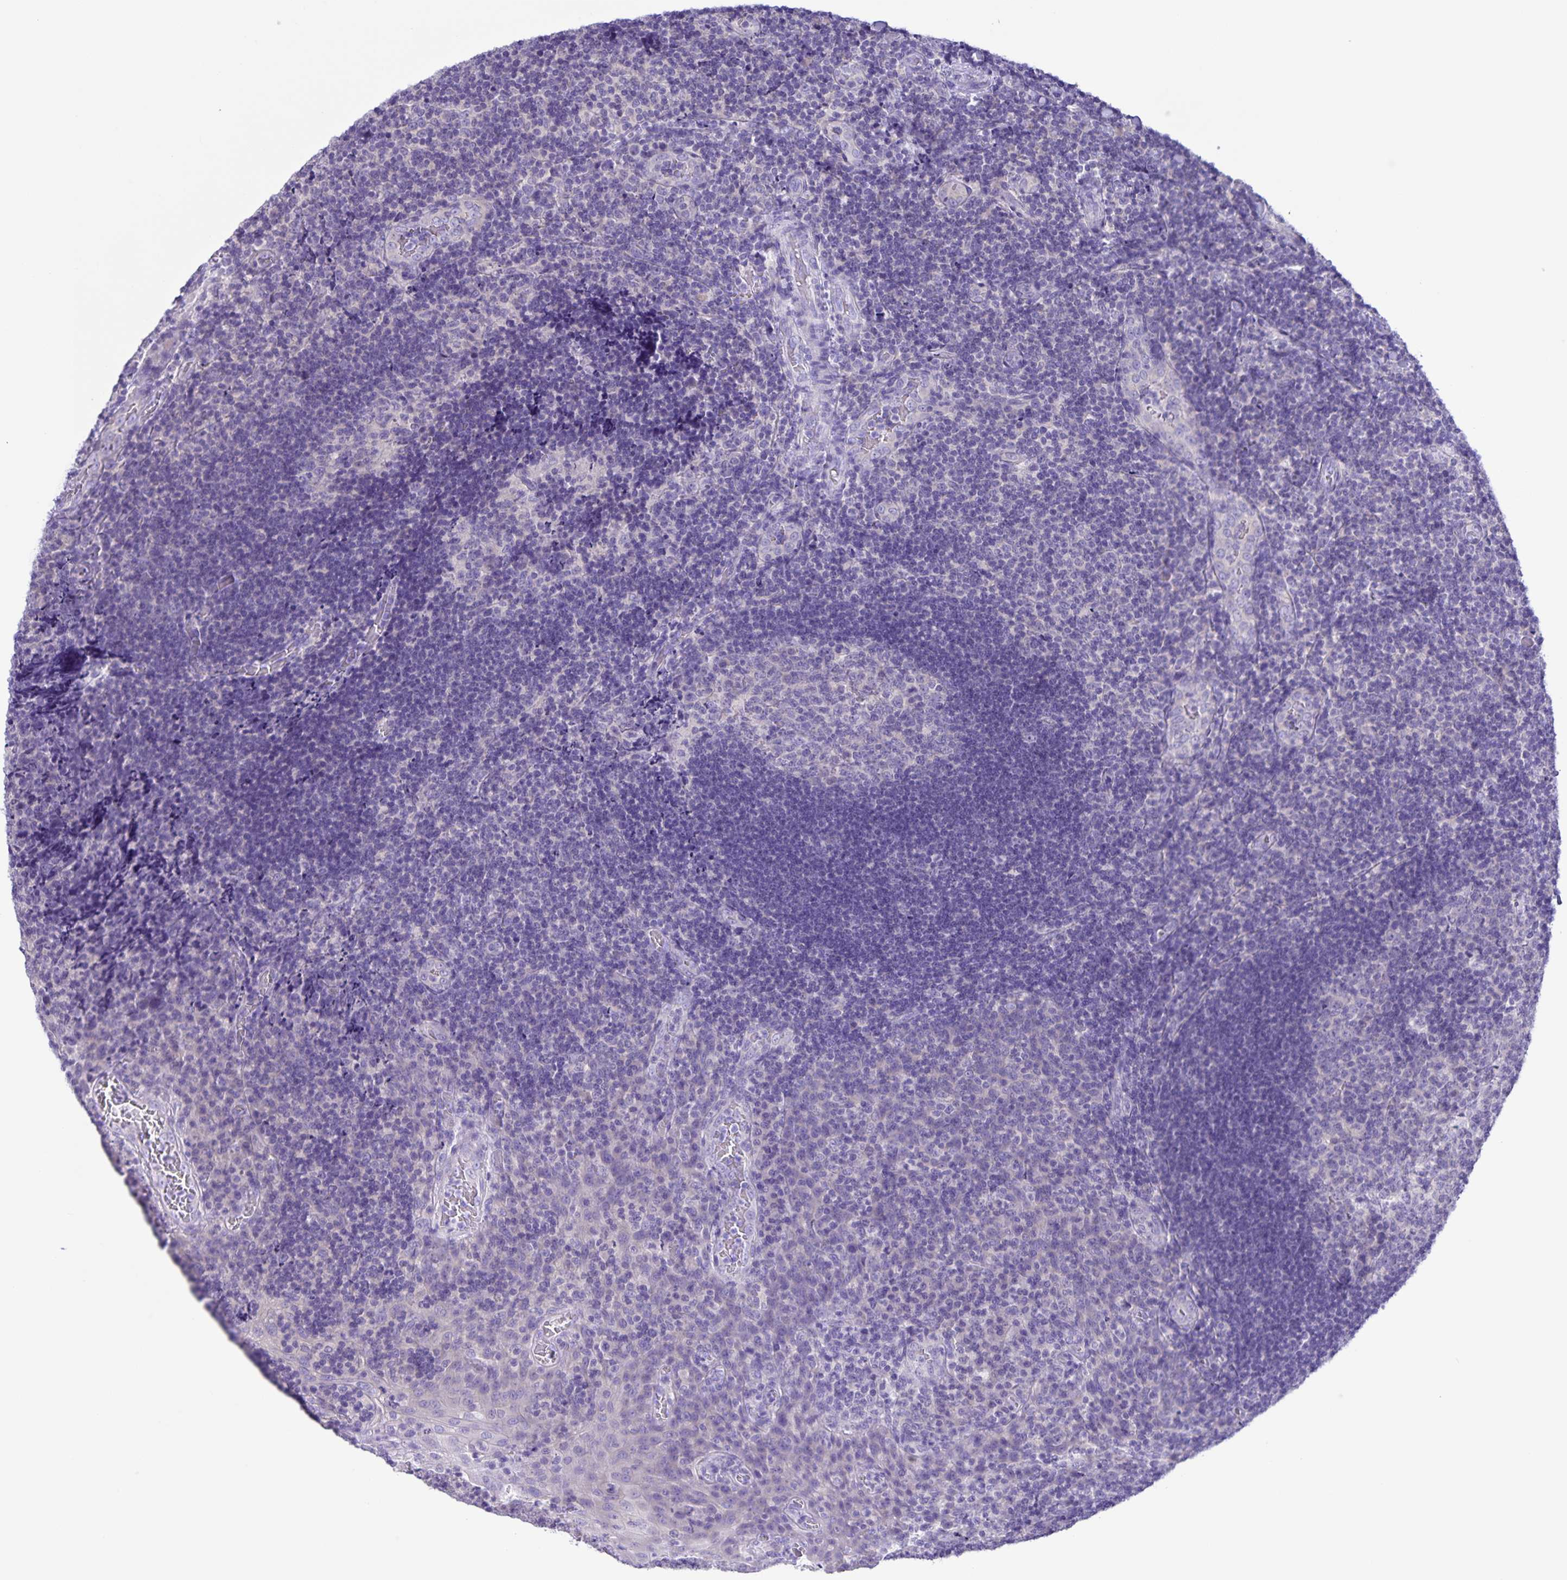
{"staining": {"intensity": "negative", "quantity": "none", "location": "none"}, "tissue": "tonsil", "cell_type": "Germinal center cells", "image_type": "normal", "snomed": [{"axis": "morphology", "description": "Normal tissue, NOS"}, {"axis": "topography", "description": "Tonsil"}], "caption": "A micrograph of tonsil stained for a protein shows no brown staining in germinal center cells. (DAB immunohistochemistry (IHC) with hematoxylin counter stain).", "gene": "CAPSL", "patient": {"sex": "male", "age": 17}}